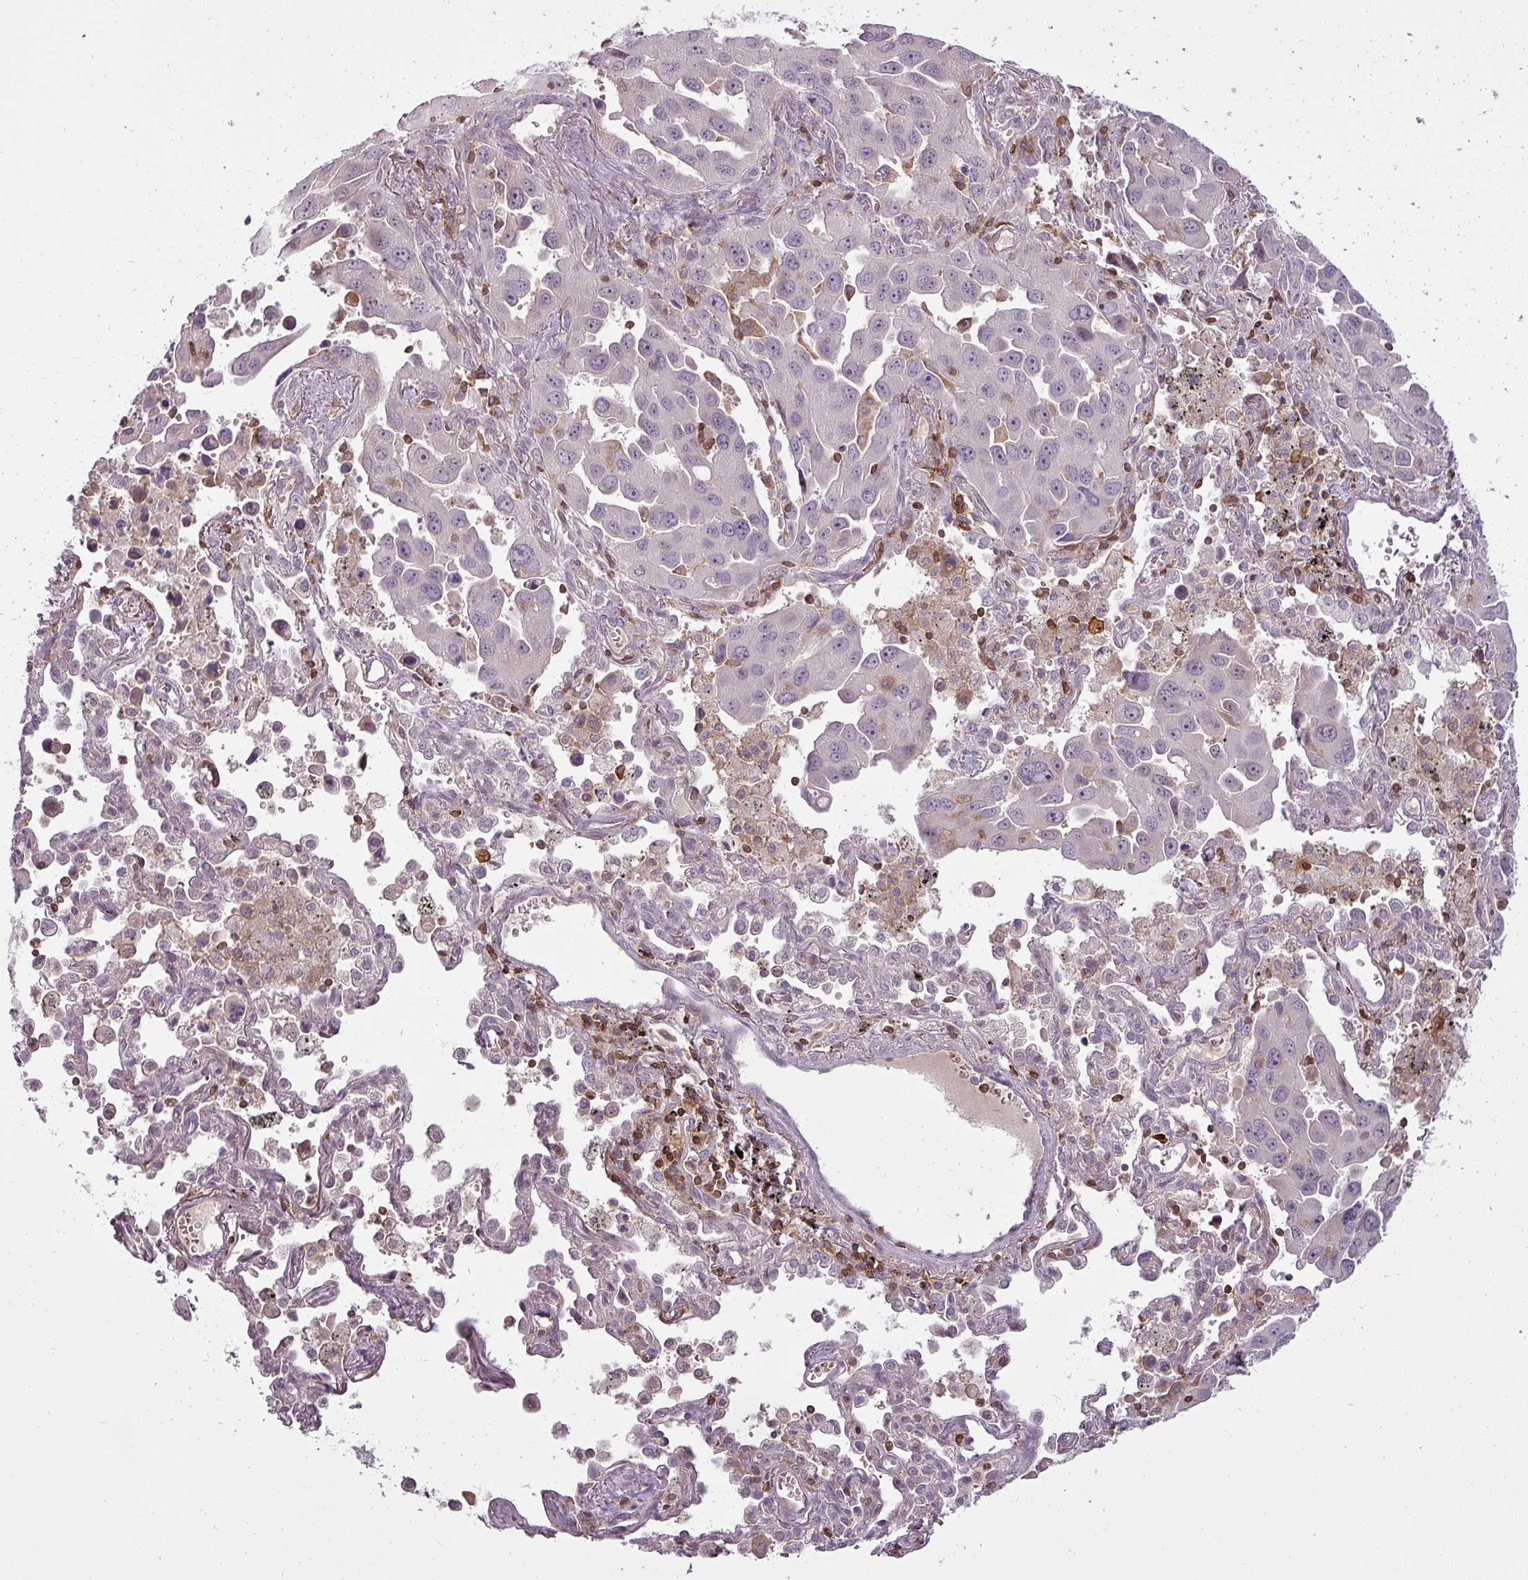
{"staining": {"intensity": "negative", "quantity": "none", "location": "none"}, "tissue": "lung cancer", "cell_type": "Tumor cells", "image_type": "cancer", "snomed": [{"axis": "morphology", "description": "Adenocarcinoma, NOS"}, {"axis": "topography", "description": "Lung"}], "caption": "The photomicrograph exhibits no staining of tumor cells in lung cancer (adenocarcinoma).", "gene": "STK4", "patient": {"sex": "male", "age": 66}}